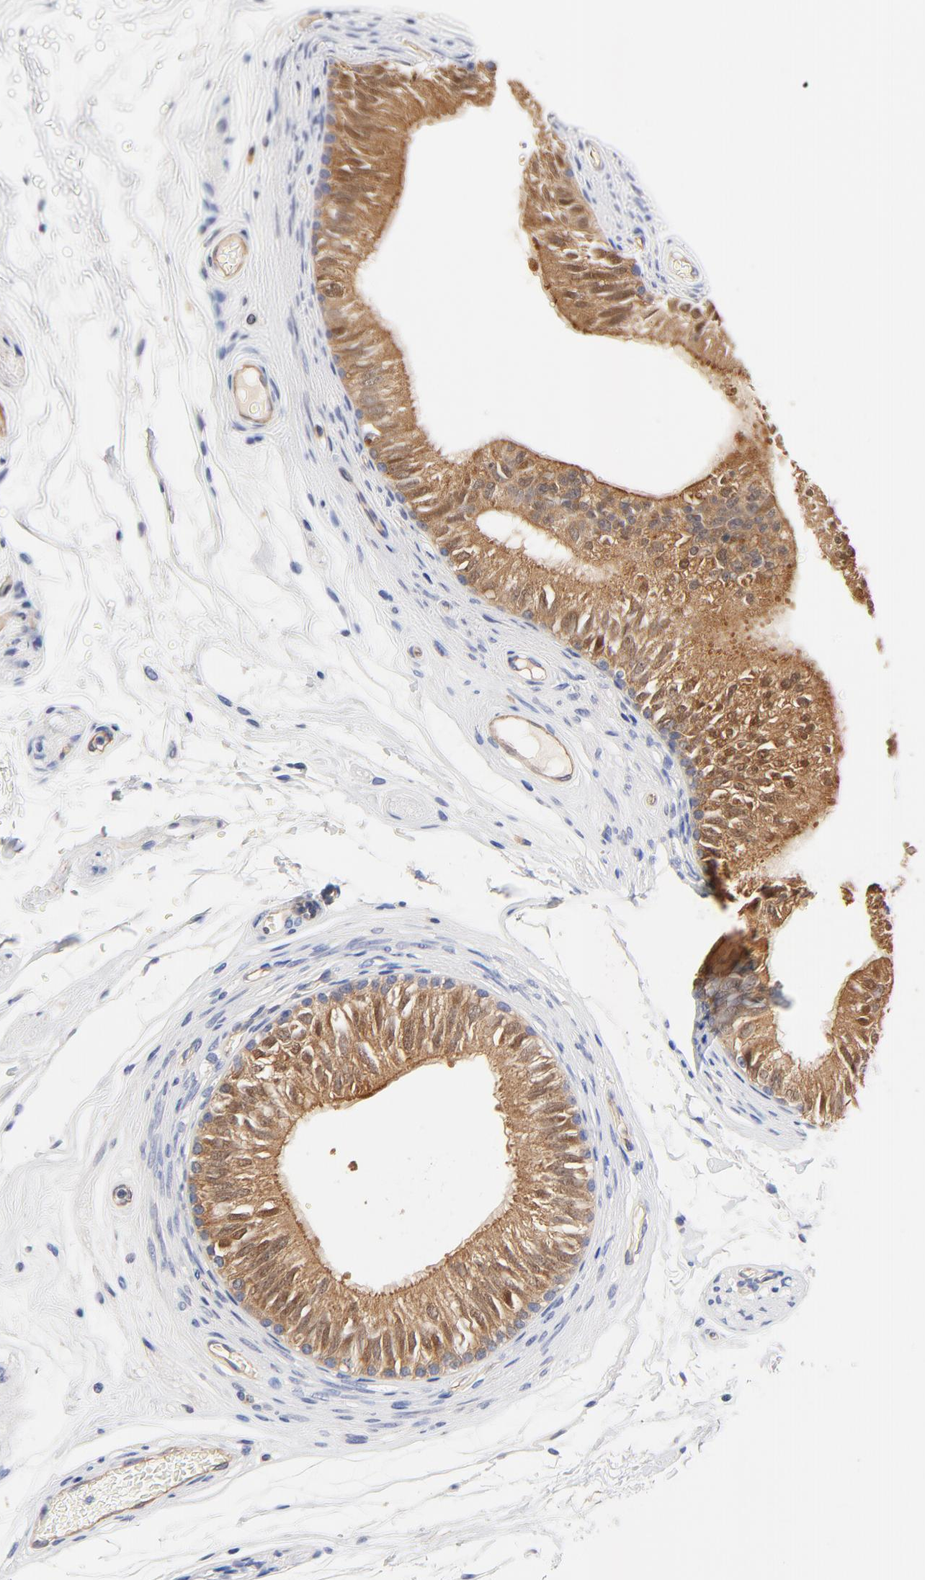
{"staining": {"intensity": "strong", "quantity": ">75%", "location": "cytoplasmic/membranous"}, "tissue": "epididymis", "cell_type": "Glandular cells", "image_type": "normal", "snomed": [{"axis": "morphology", "description": "Normal tissue, NOS"}, {"axis": "topography", "description": "Testis"}, {"axis": "topography", "description": "Epididymis"}], "caption": "An immunohistochemistry (IHC) image of unremarkable tissue is shown. Protein staining in brown labels strong cytoplasmic/membranous positivity in epididymis within glandular cells. (Stains: DAB in brown, nuclei in blue, Microscopy: brightfield microscopy at high magnification).", "gene": "FBXL2", "patient": {"sex": "male", "age": 36}}